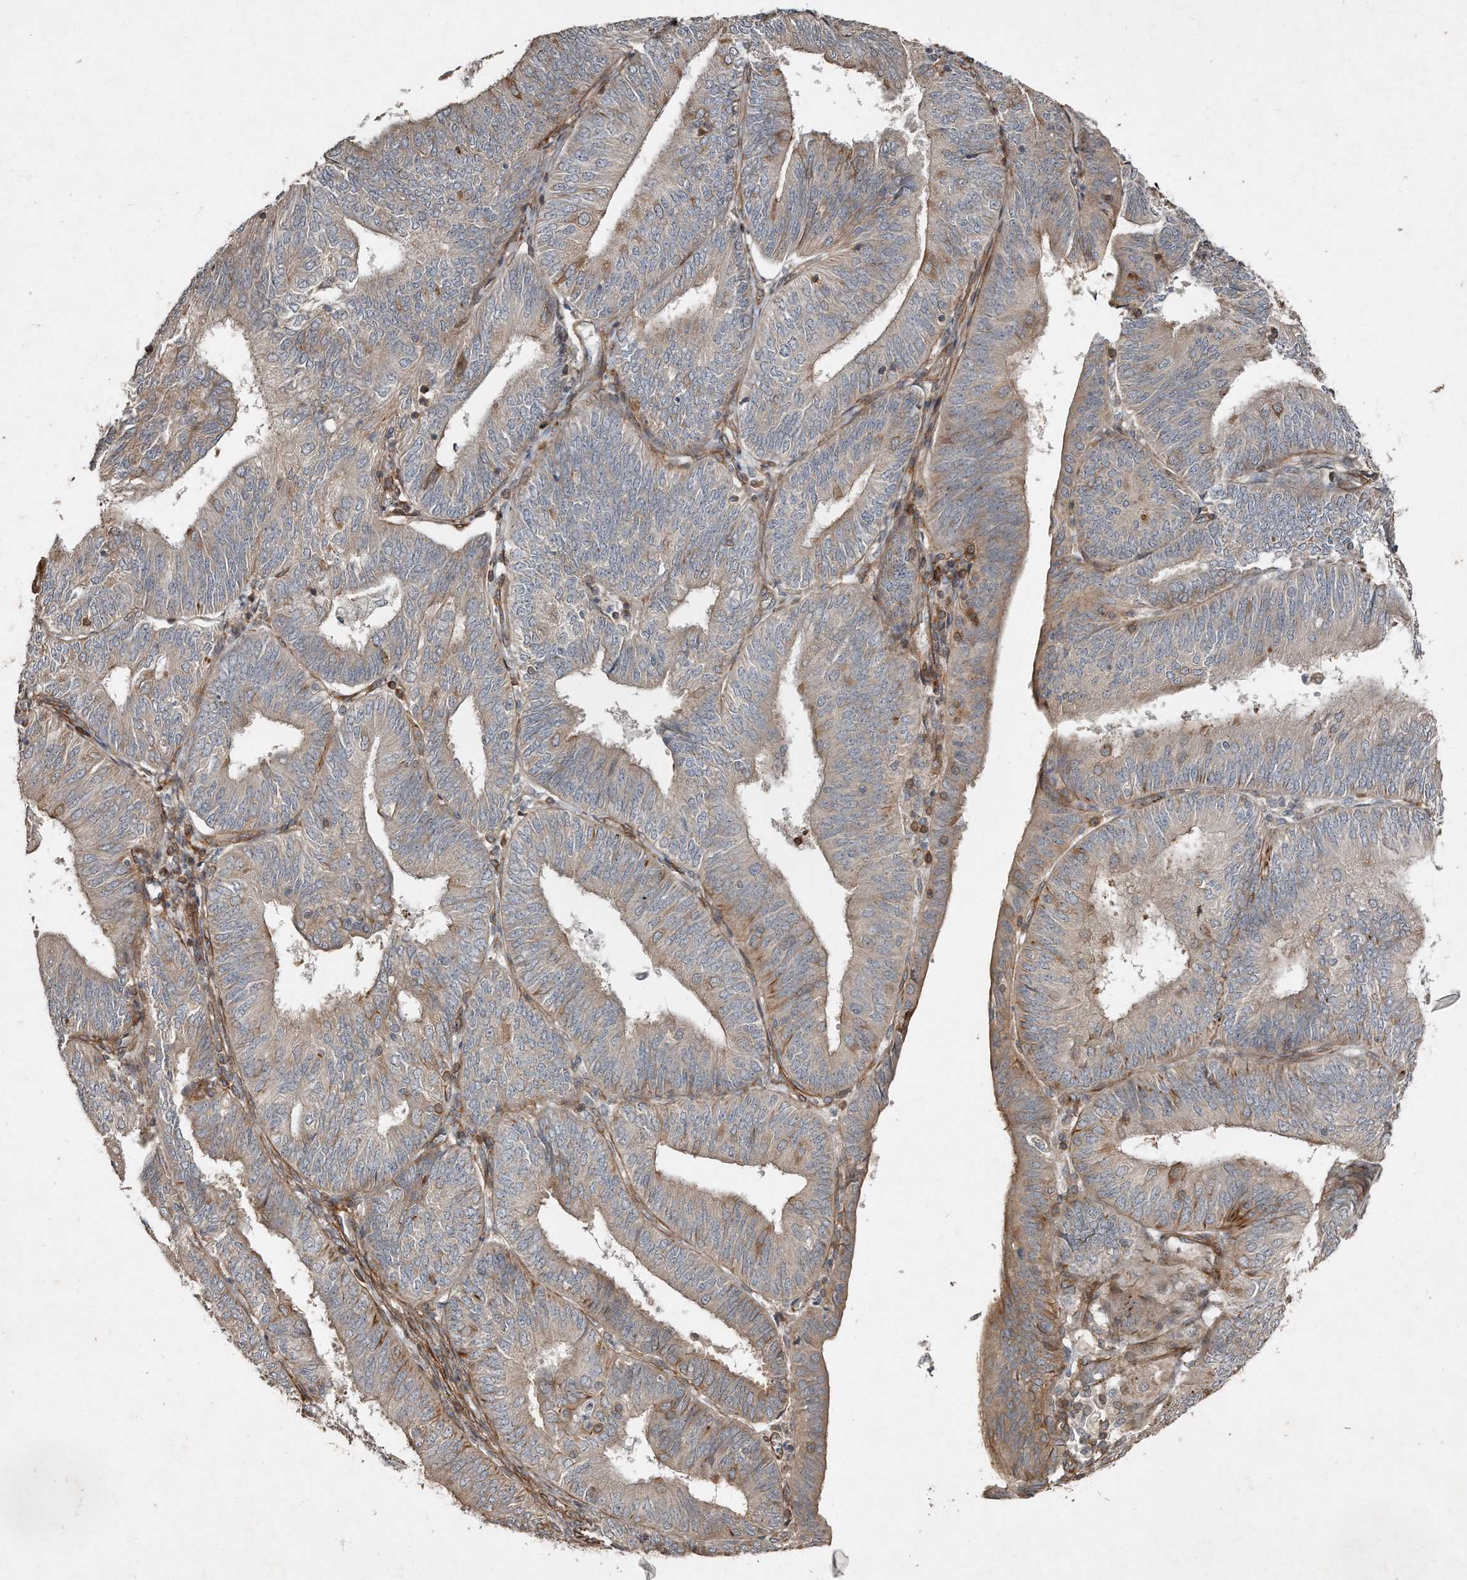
{"staining": {"intensity": "weak", "quantity": "<25%", "location": "cytoplasmic/membranous"}, "tissue": "endometrial cancer", "cell_type": "Tumor cells", "image_type": "cancer", "snomed": [{"axis": "morphology", "description": "Adenocarcinoma, NOS"}, {"axis": "topography", "description": "Endometrium"}], "caption": "Tumor cells show no significant staining in endometrial cancer (adenocarcinoma).", "gene": "SNAP47", "patient": {"sex": "female", "age": 58}}